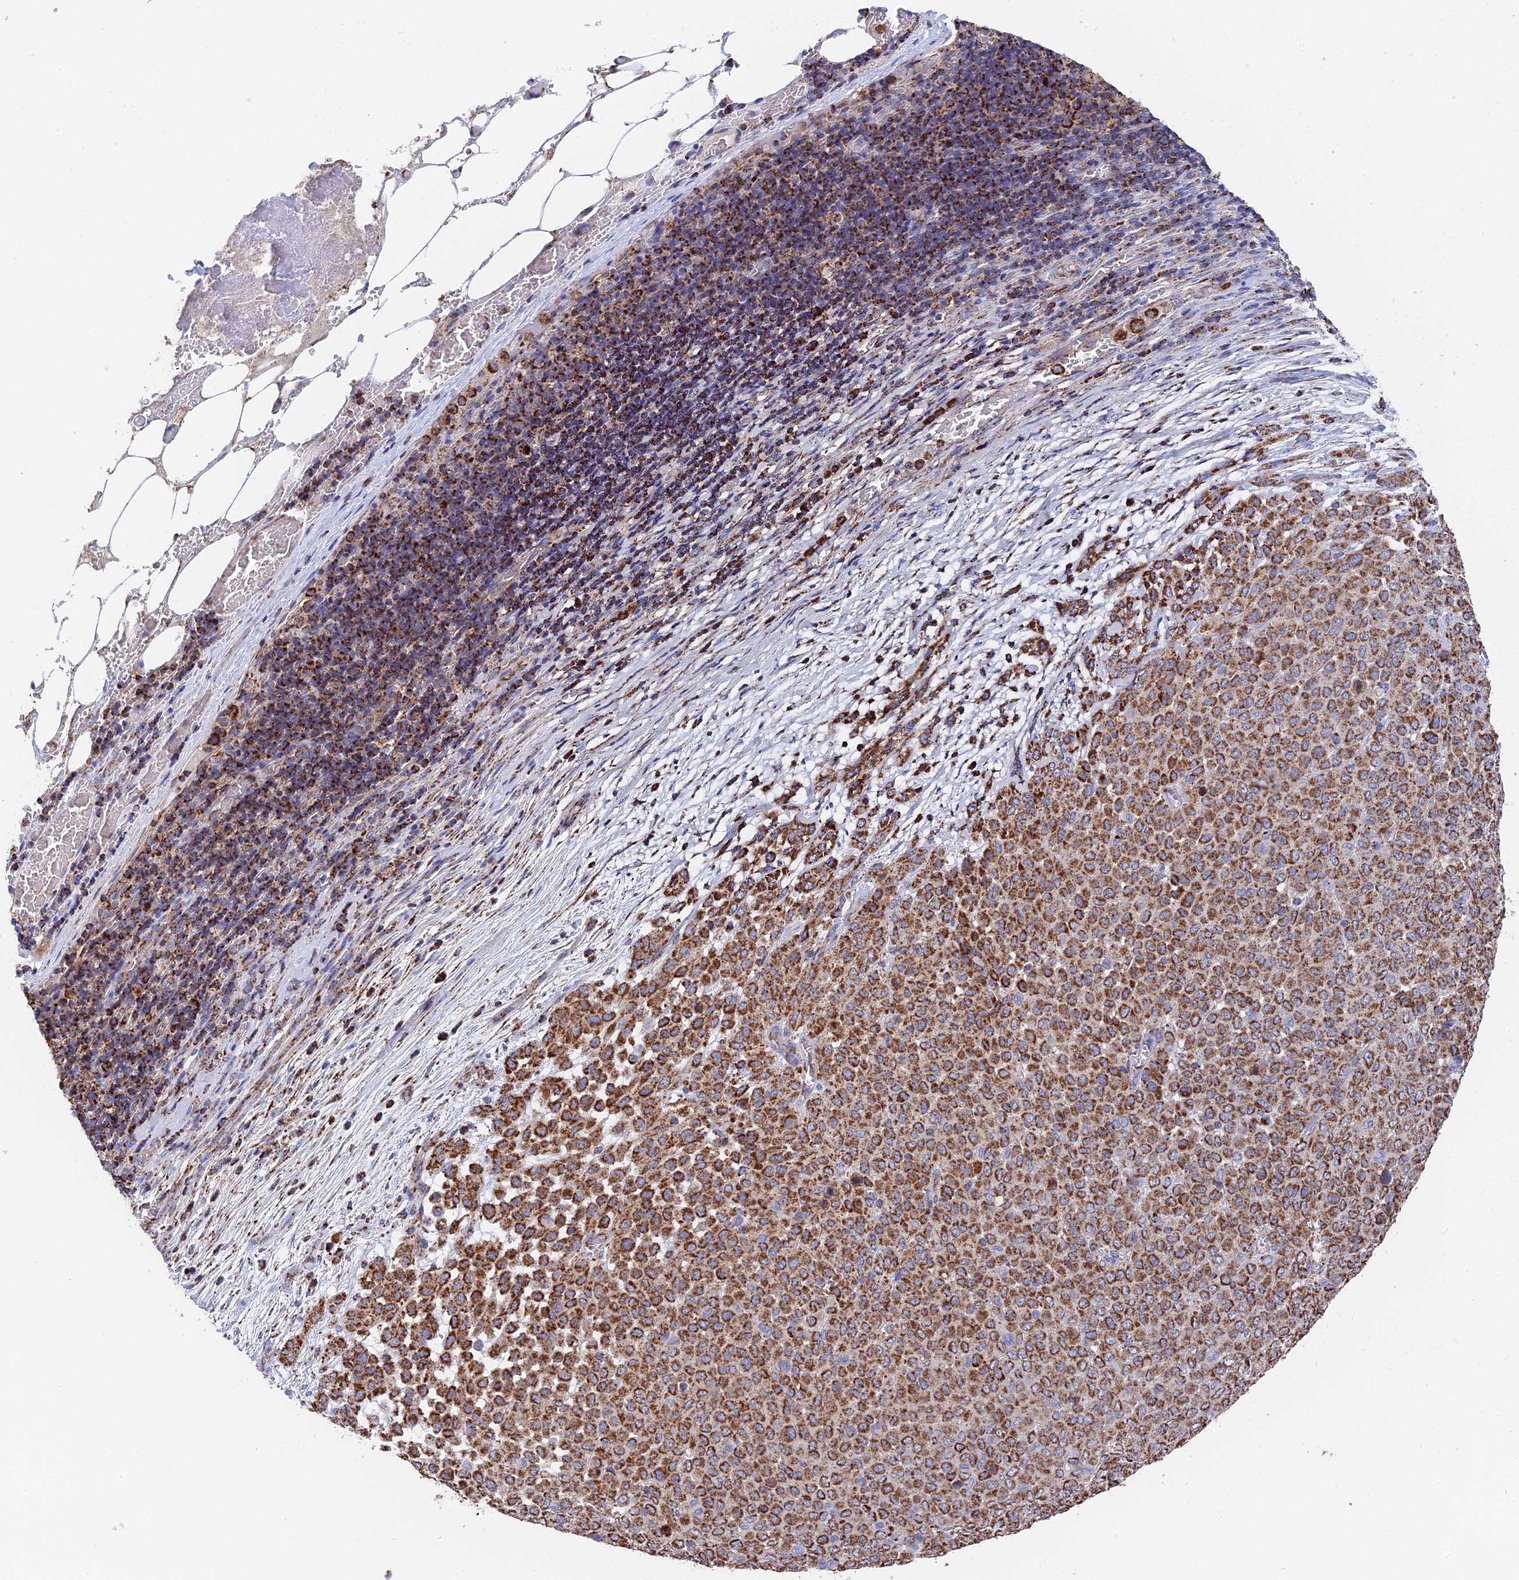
{"staining": {"intensity": "strong", "quantity": ">75%", "location": "cytoplasmic/membranous"}, "tissue": "melanoma", "cell_type": "Tumor cells", "image_type": "cancer", "snomed": [{"axis": "morphology", "description": "Malignant melanoma, Metastatic site"}, {"axis": "topography", "description": "Skin"}], "caption": "This is a photomicrograph of immunohistochemistry (IHC) staining of melanoma, which shows strong positivity in the cytoplasmic/membranous of tumor cells.", "gene": "HAUS8", "patient": {"sex": "female", "age": 81}}